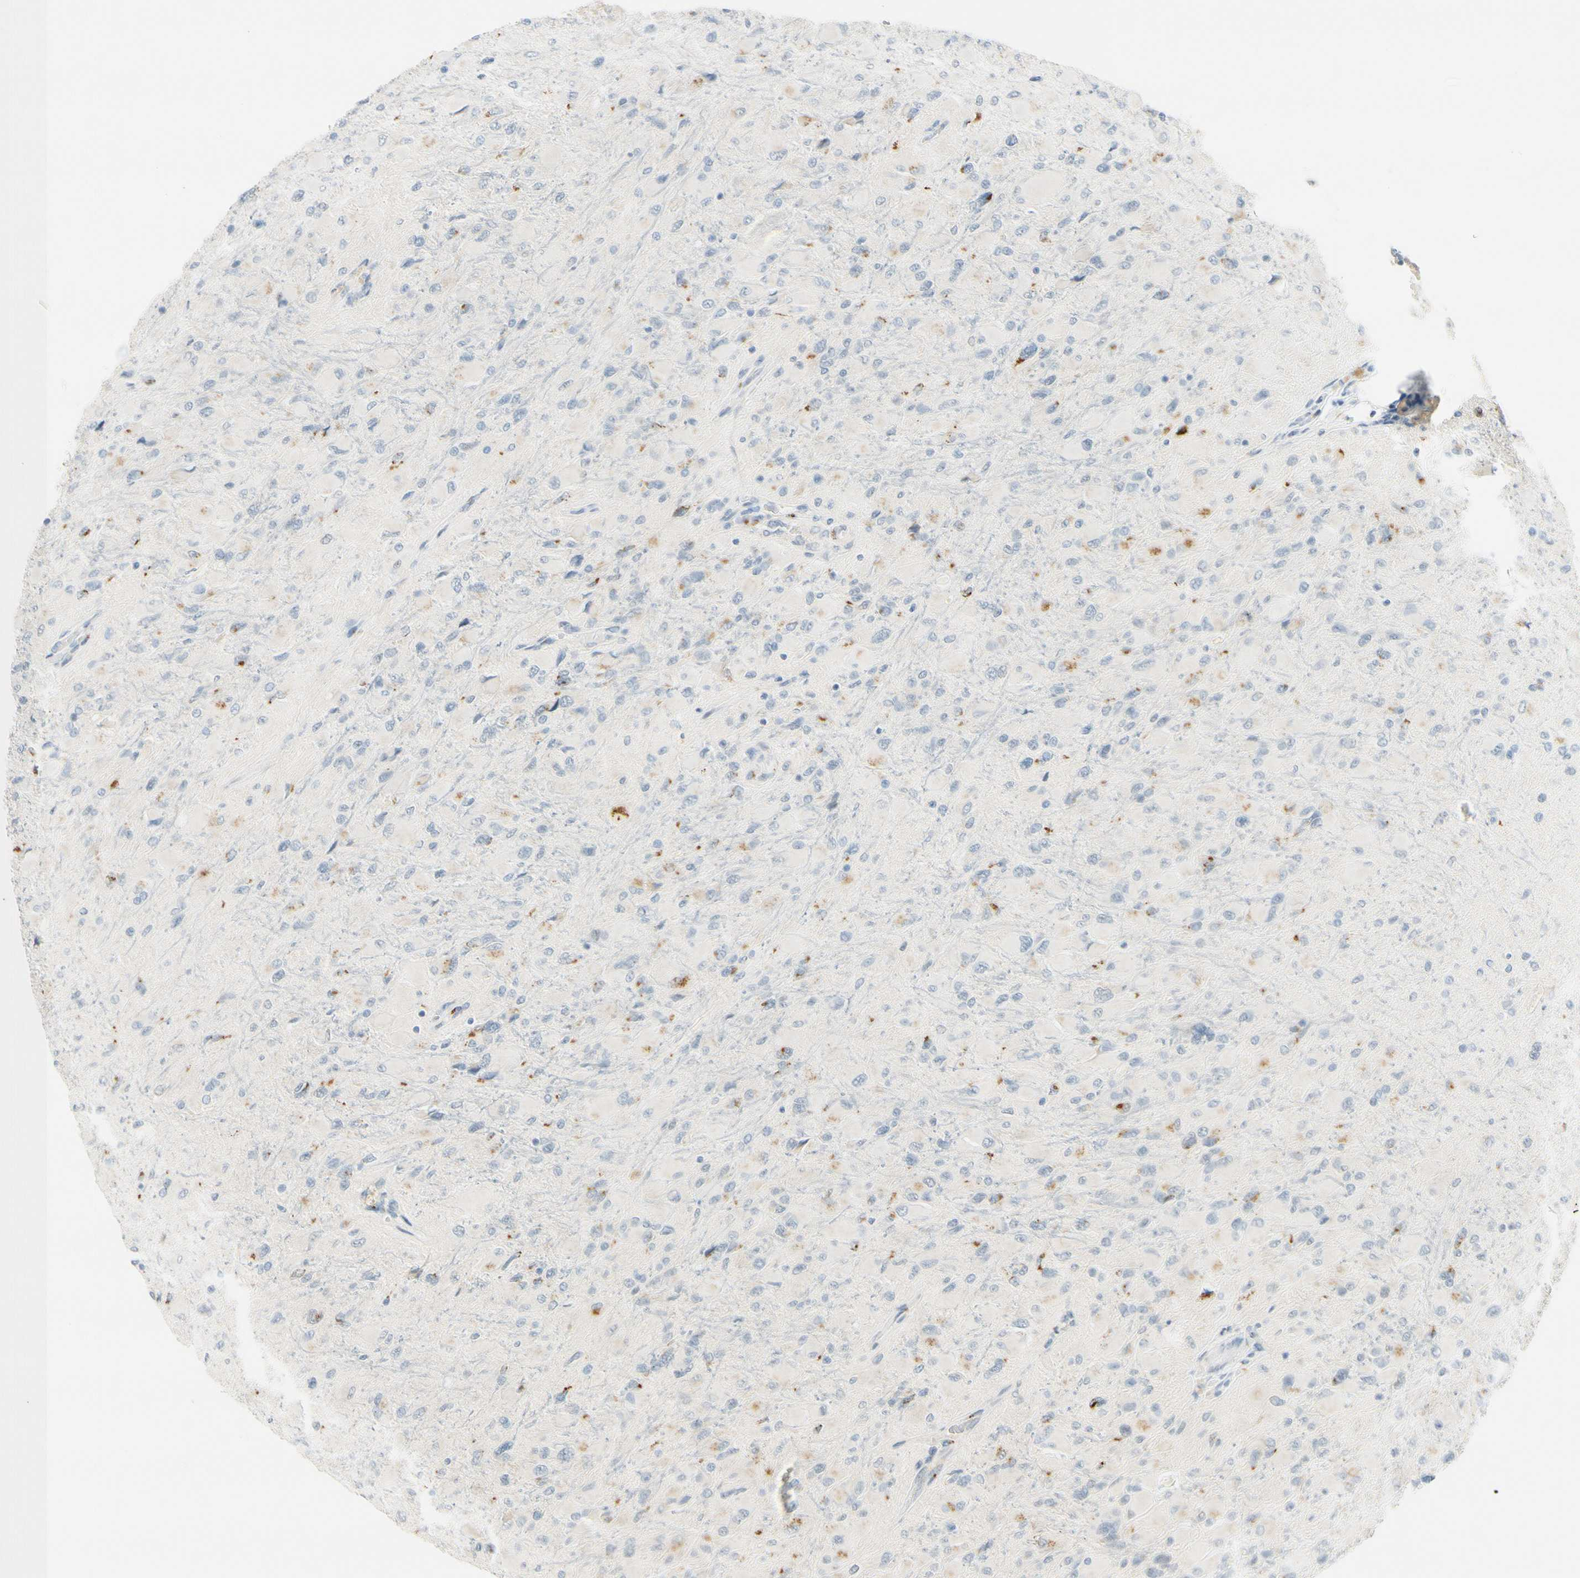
{"staining": {"intensity": "moderate", "quantity": "<25%", "location": "cytoplasmic/membranous"}, "tissue": "glioma", "cell_type": "Tumor cells", "image_type": "cancer", "snomed": [{"axis": "morphology", "description": "Glioma, malignant, High grade"}, {"axis": "topography", "description": "Cerebral cortex"}], "caption": "This image exhibits immunohistochemistry staining of glioma, with low moderate cytoplasmic/membranous positivity in about <25% of tumor cells.", "gene": "B4GALNT1", "patient": {"sex": "female", "age": 36}}